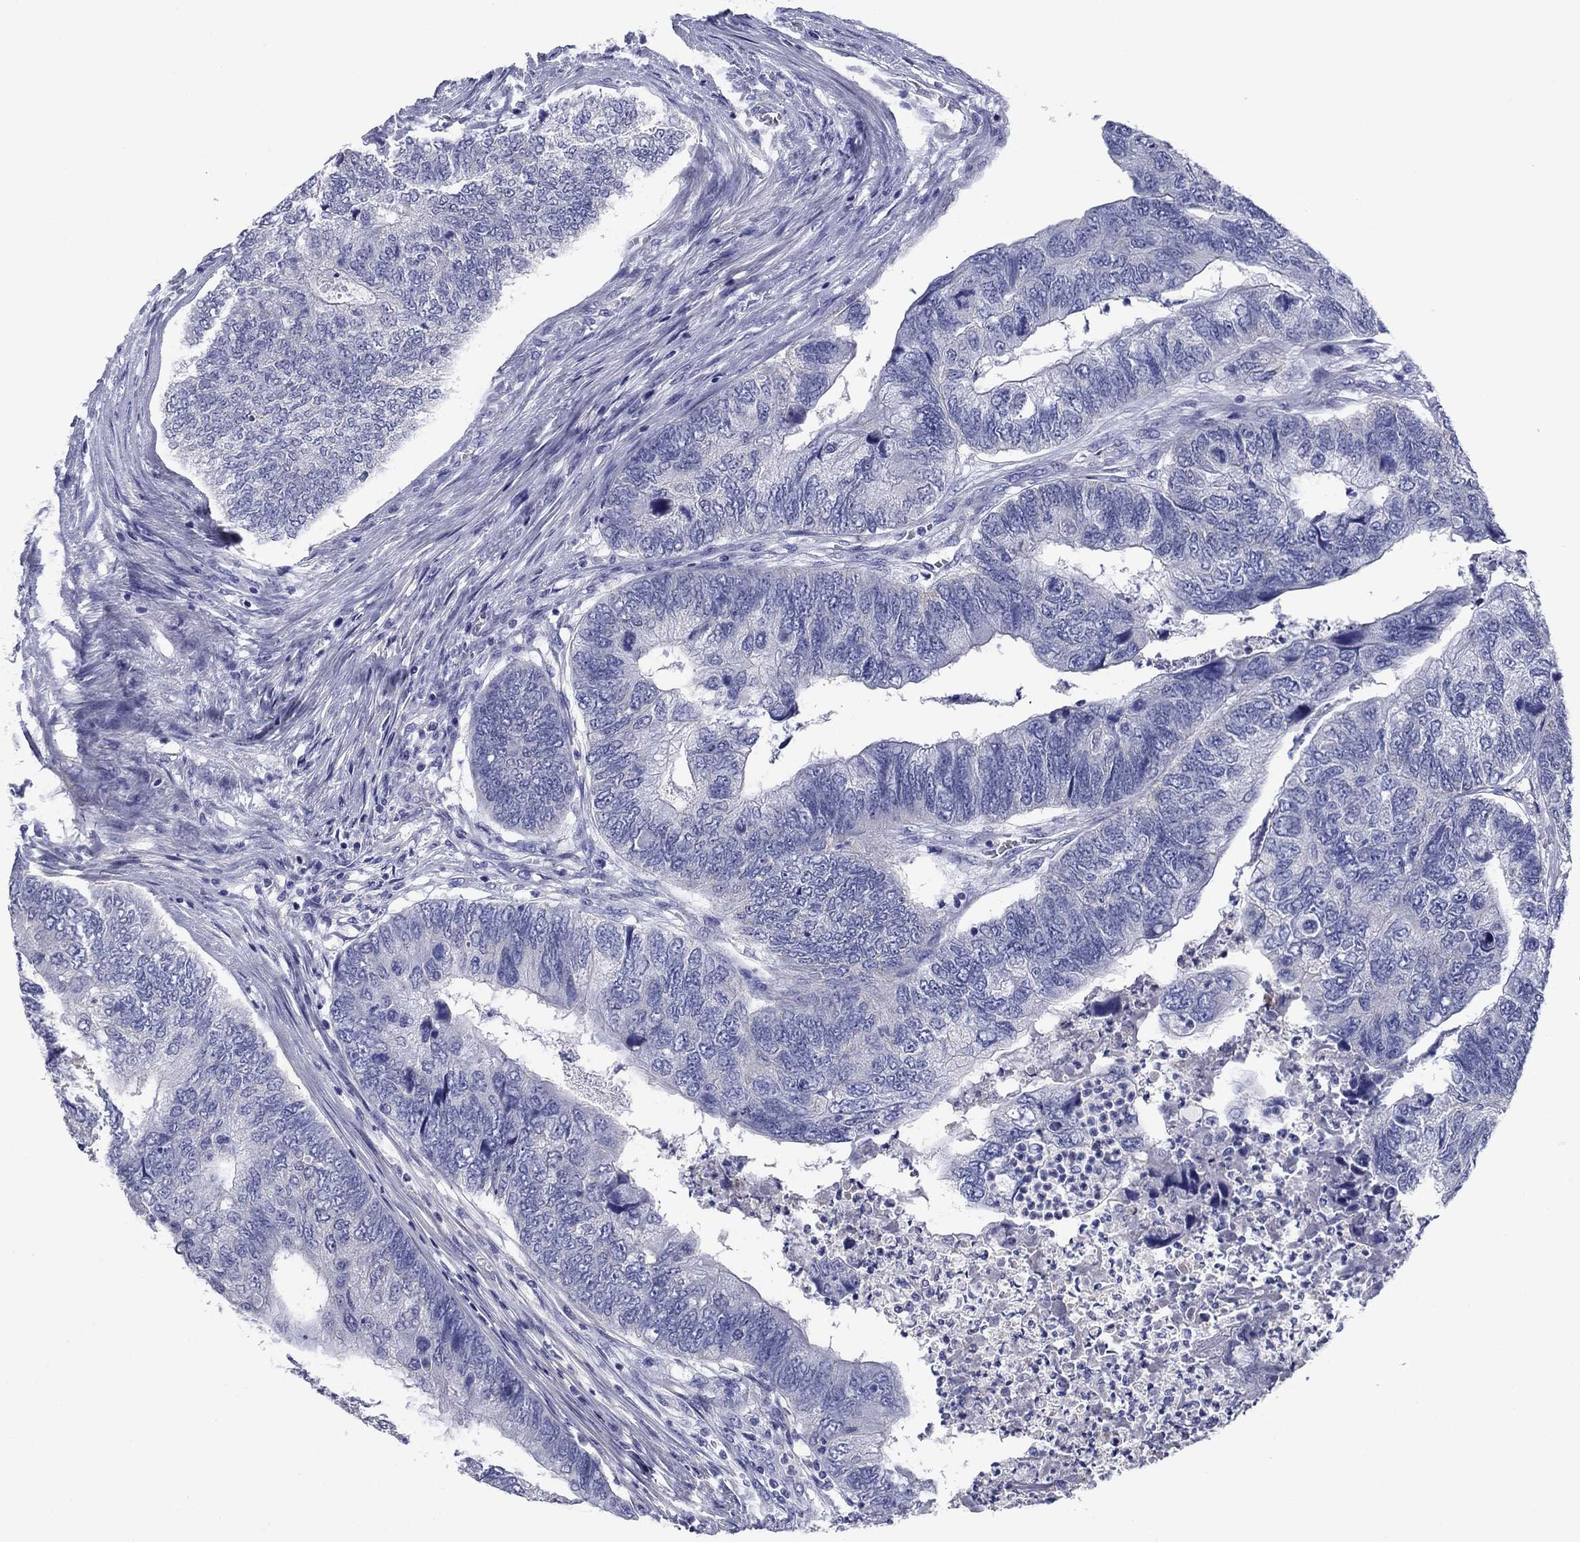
{"staining": {"intensity": "negative", "quantity": "none", "location": "none"}, "tissue": "colorectal cancer", "cell_type": "Tumor cells", "image_type": "cancer", "snomed": [{"axis": "morphology", "description": "Adenocarcinoma, NOS"}, {"axis": "topography", "description": "Colon"}], "caption": "Tumor cells are negative for protein expression in human colorectal adenocarcinoma.", "gene": "PRKCG", "patient": {"sex": "female", "age": 67}}